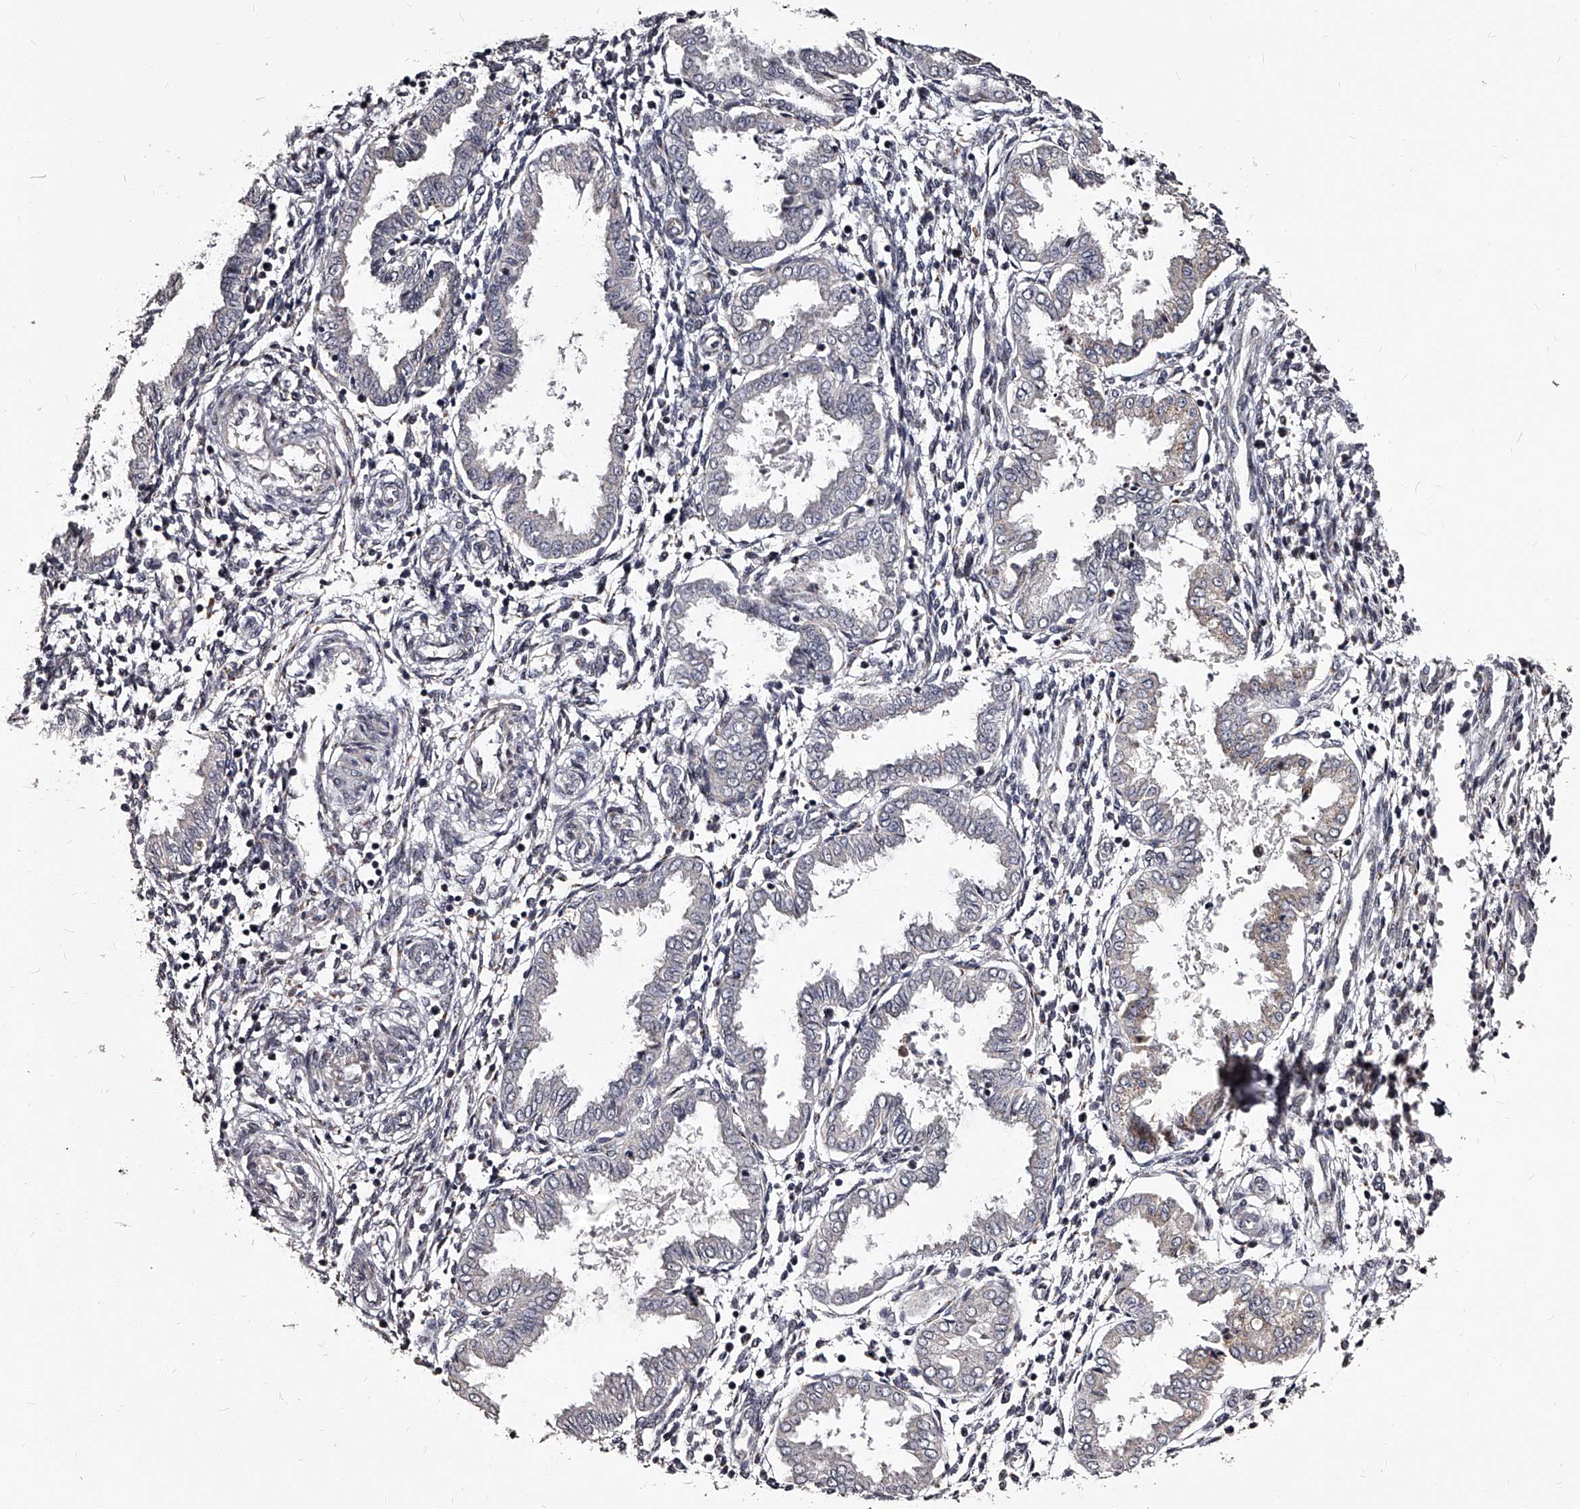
{"staining": {"intensity": "negative", "quantity": "none", "location": "none"}, "tissue": "endometrium", "cell_type": "Cells in endometrial stroma", "image_type": "normal", "snomed": [{"axis": "morphology", "description": "Normal tissue, NOS"}, {"axis": "topography", "description": "Endometrium"}], "caption": "Immunohistochemistry (IHC) micrograph of normal human endometrium stained for a protein (brown), which demonstrates no staining in cells in endometrial stroma.", "gene": "RSC1A1", "patient": {"sex": "female", "age": 33}}